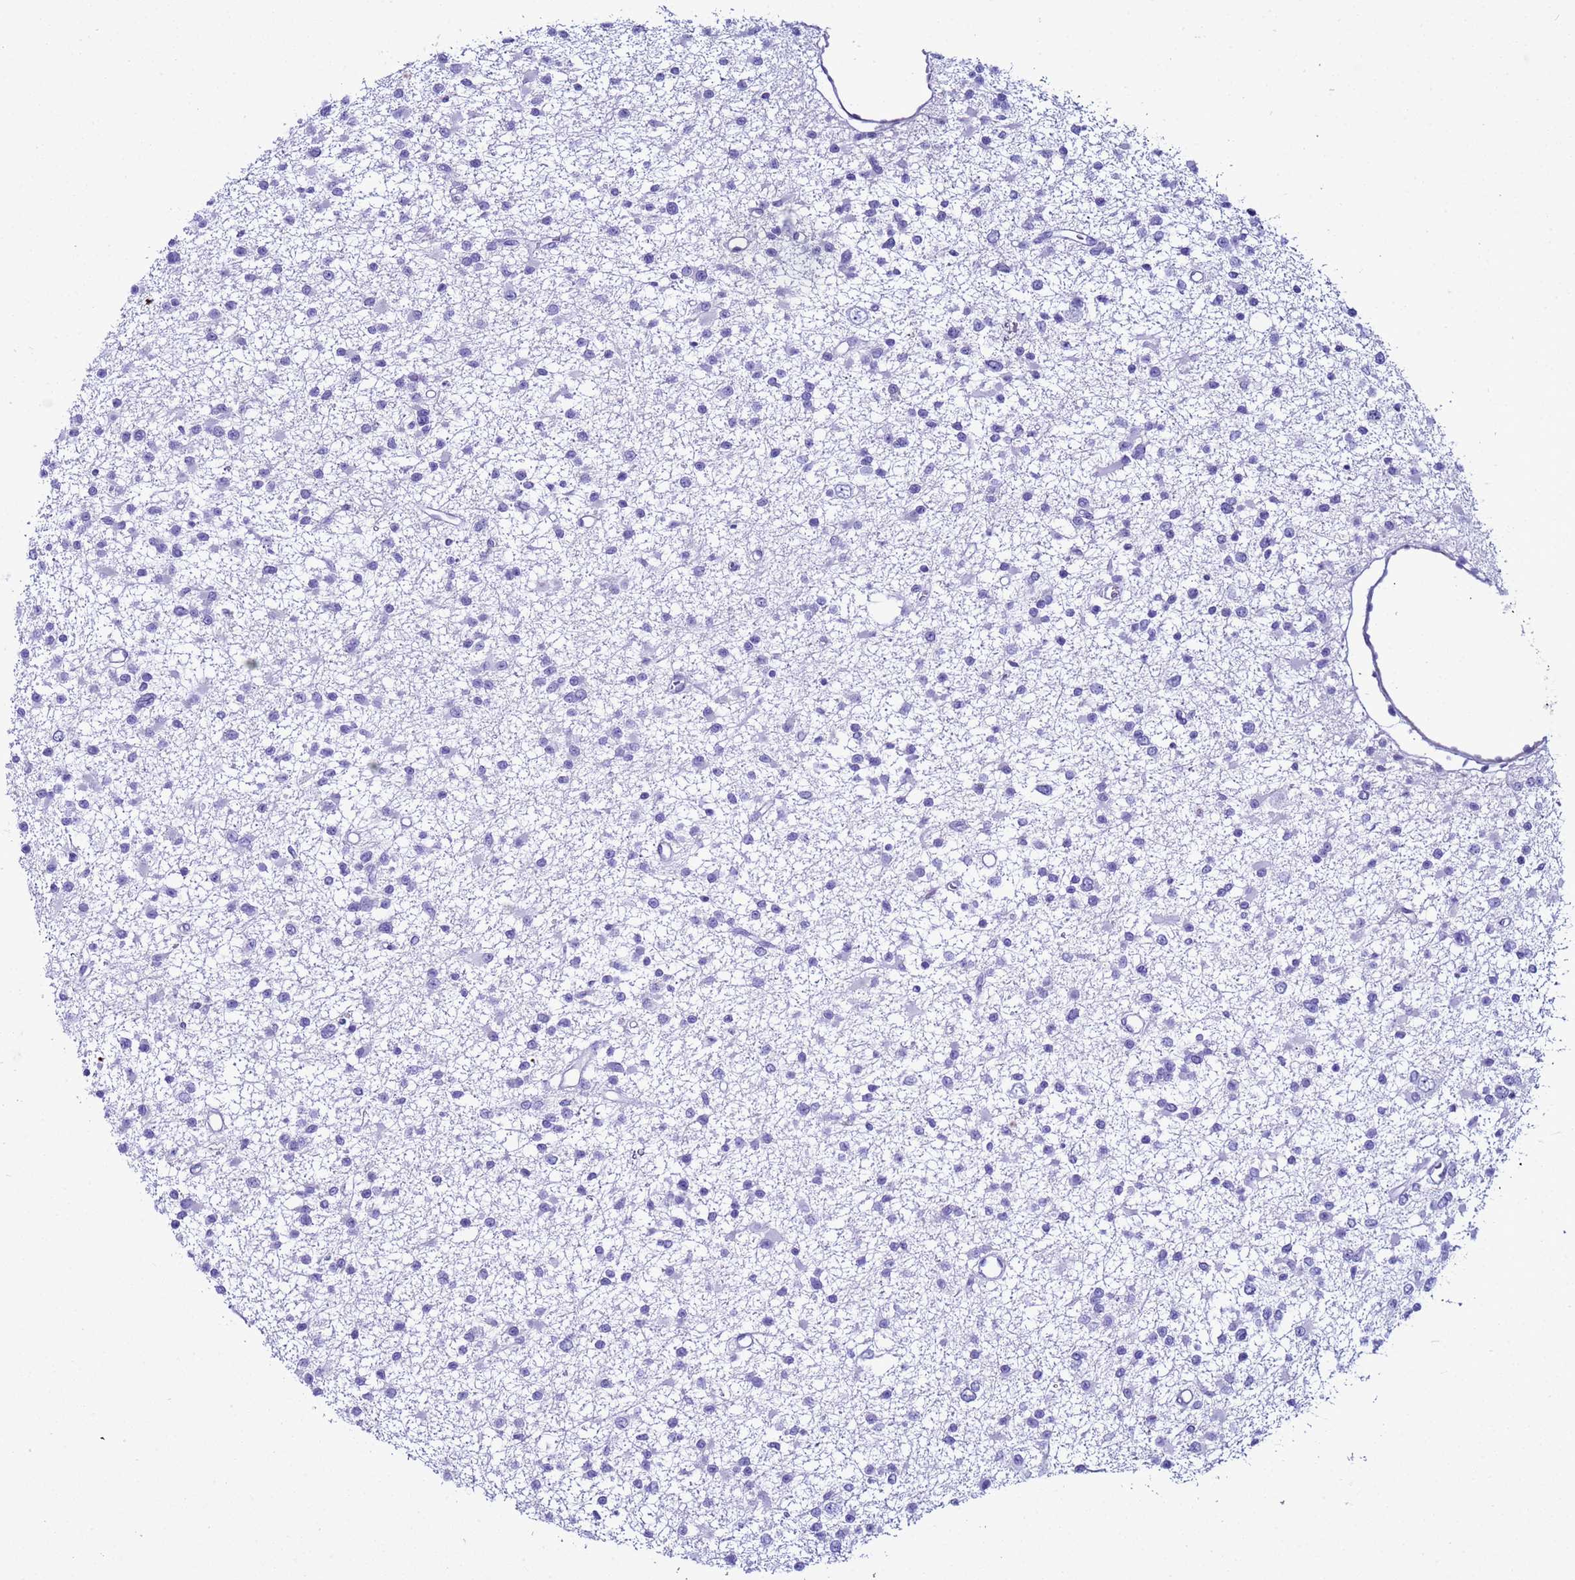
{"staining": {"intensity": "negative", "quantity": "none", "location": "none"}, "tissue": "glioma", "cell_type": "Tumor cells", "image_type": "cancer", "snomed": [{"axis": "morphology", "description": "Glioma, malignant, Low grade"}, {"axis": "topography", "description": "Brain"}], "caption": "Tumor cells are negative for brown protein staining in glioma.", "gene": "LCMT1", "patient": {"sex": "female", "age": 22}}